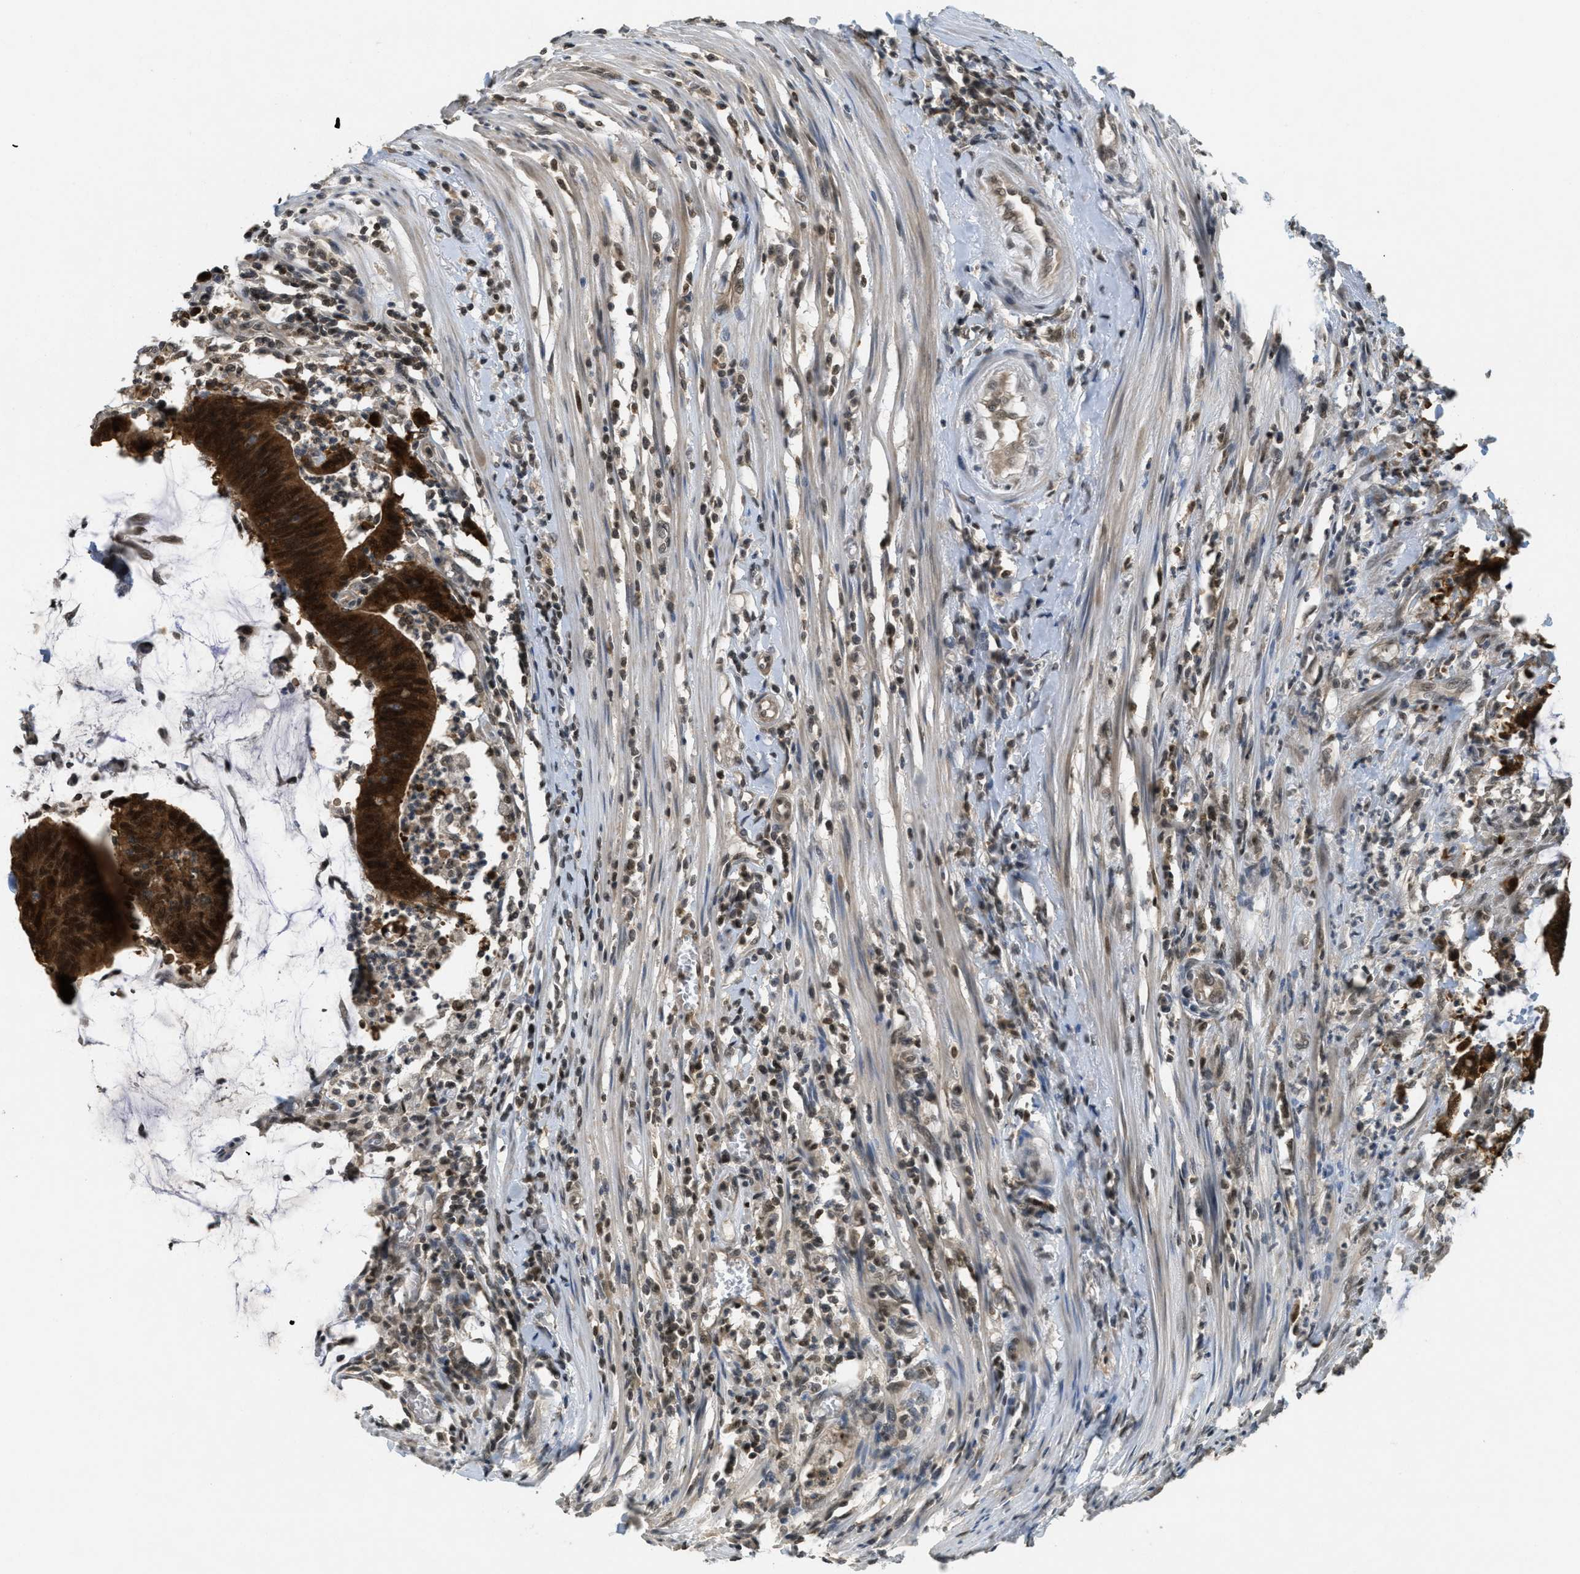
{"staining": {"intensity": "strong", "quantity": ">75%", "location": "cytoplasmic/membranous,nuclear"}, "tissue": "colorectal cancer", "cell_type": "Tumor cells", "image_type": "cancer", "snomed": [{"axis": "morphology", "description": "Adenocarcinoma, NOS"}, {"axis": "topography", "description": "Rectum"}], "caption": "High-power microscopy captured an IHC histopathology image of adenocarcinoma (colorectal), revealing strong cytoplasmic/membranous and nuclear staining in about >75% of tumor cells. The staining was performed using DAB to visualize the protein expression in brown, while the nuclei were stained in blue with hematoxylin (Magnification: 20x).", "gene": "DNAJB1", "patient": {"sex": "female", "age": 66}}